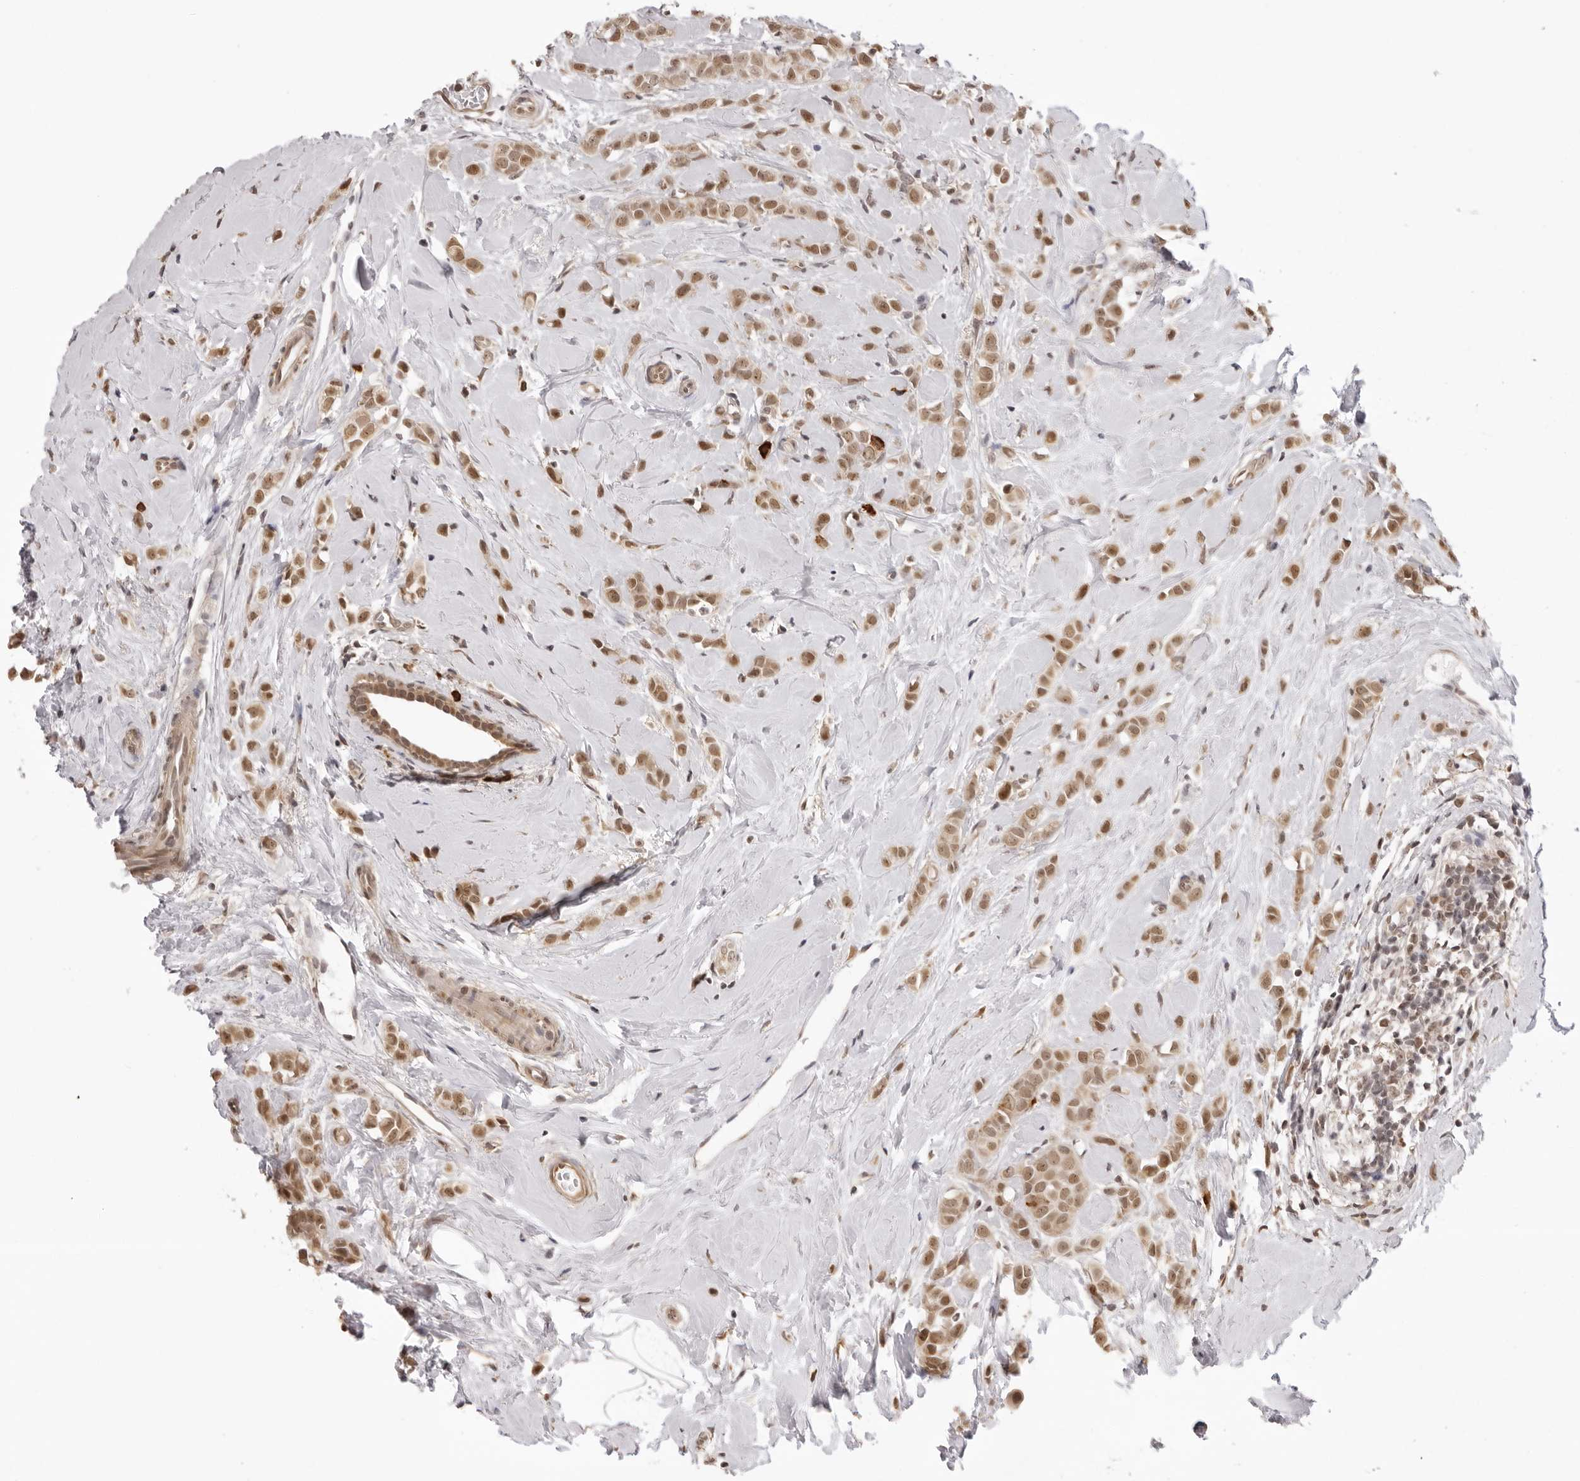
{"staining": {"intensity": "moderate", "quantity": ">75%", "location": "nuclear"}, "tissue": "breast cancer", "cell_type": "Tumor cells", "image_type": "cancer", "snomed": [{"axis": "morphology", "description": "Lobular carcinoma"}, {"axis": "topography", "description": "Breast"}], "caption": "Immunohistochemistry histopathology image of neoplastic tissue: human breast lobular carcinoma stained using IHC reveals medium levels of moderate protein expression localized specifically in the nuclear of tumor cells, appearing as a nuclear brown color.", "gene": "ZC3H11A", "patient": {"sex": "female", "age": 47}}